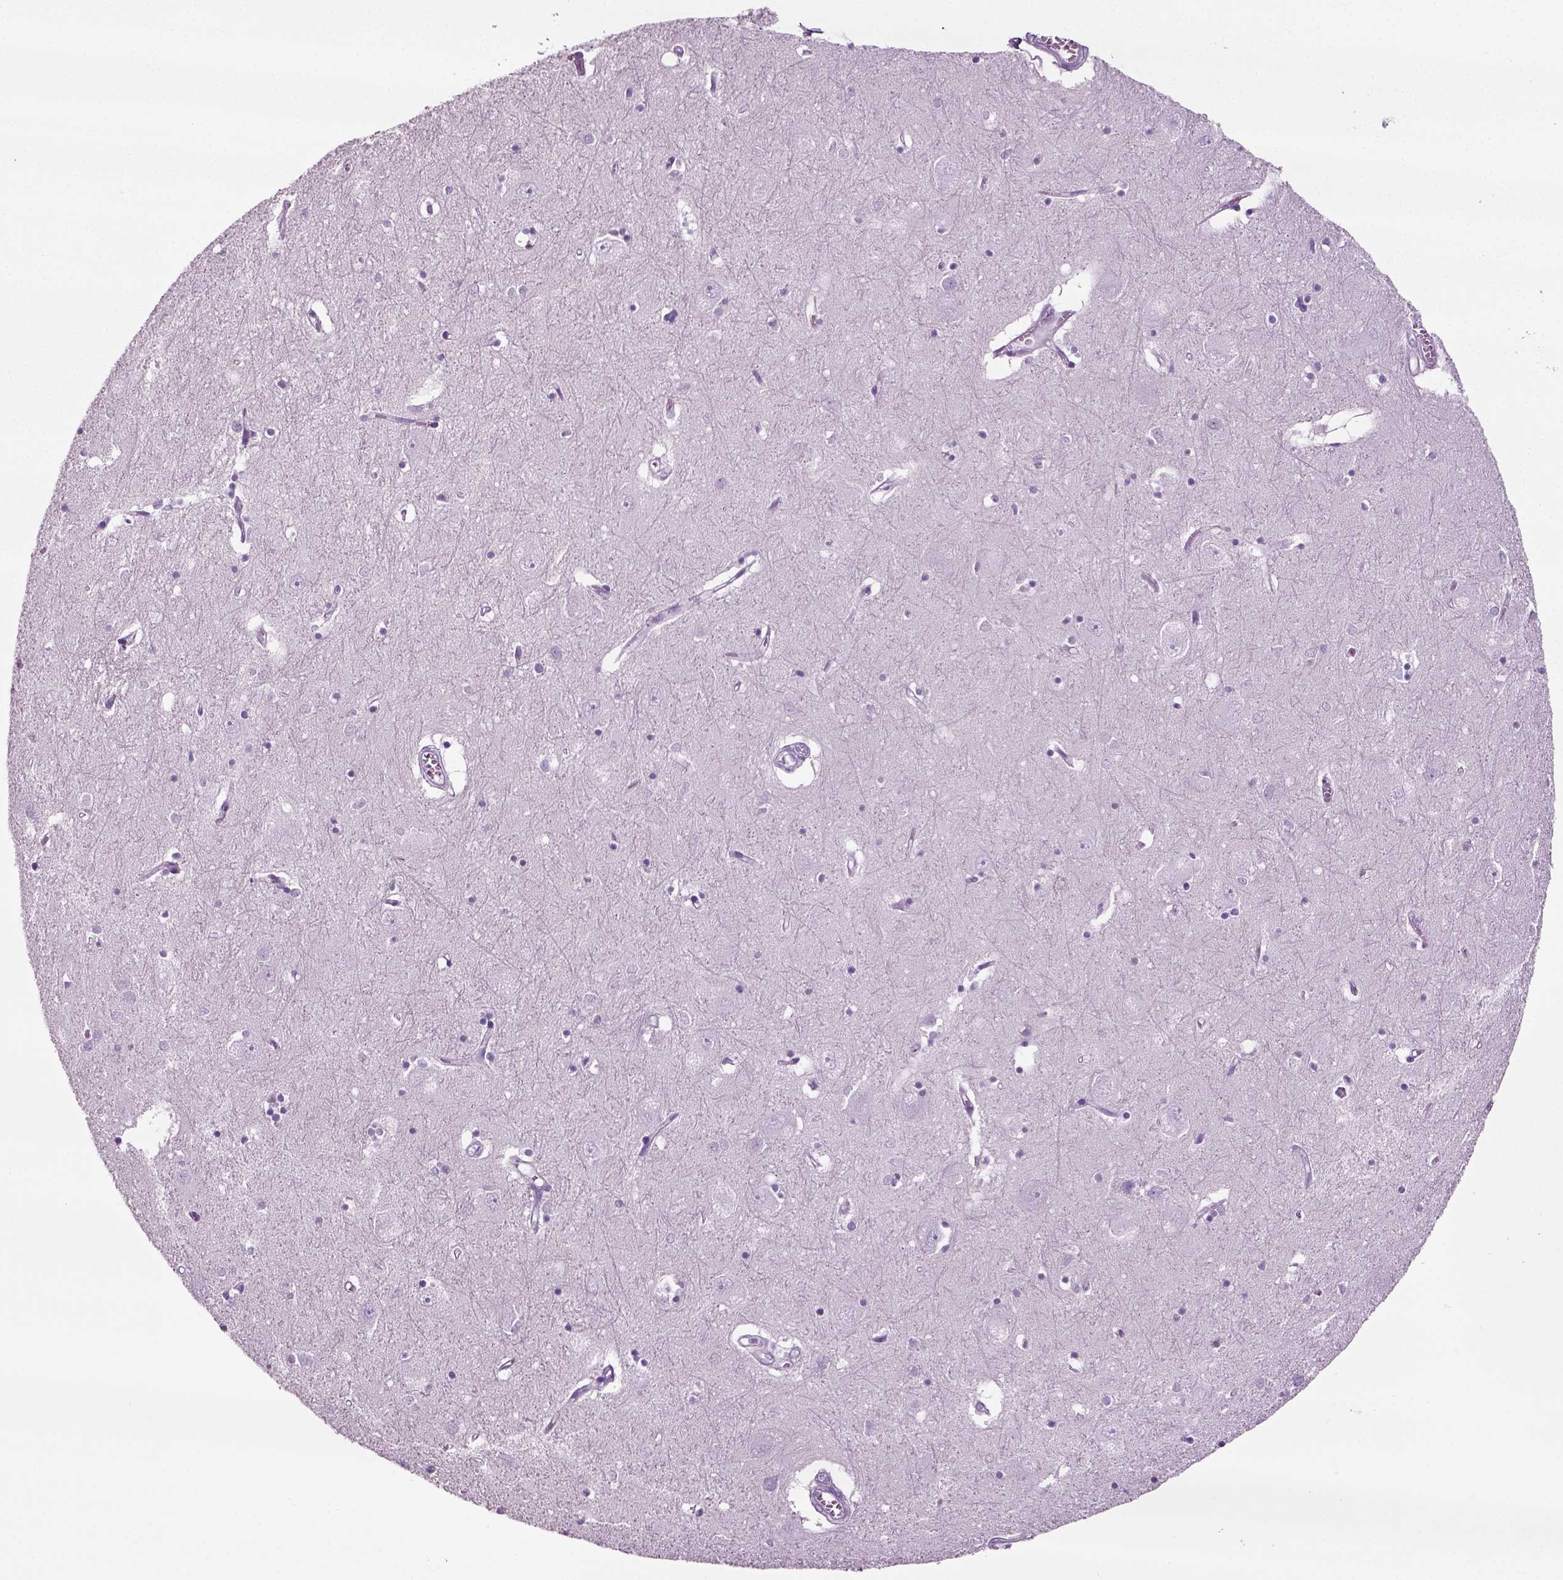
{"staining": {"intensity": "negative", "quantity": "none", "location": "none"}, "tissue": "caudate", "cell_type": "Glial cells", "image_type": "normal", "snomed": [{"axis": "morphology", "description": "Normal tissue, NOS"}, {"axis": "topography", "description": "Lateral ventricle wall"}], "caption": "Immunohistochemistry image of unremarkable caudate stained for a protein (brown), which shows no expression in glial cells.", "gene": "CD109", "patient": {"sex": "male", "age": 54}}